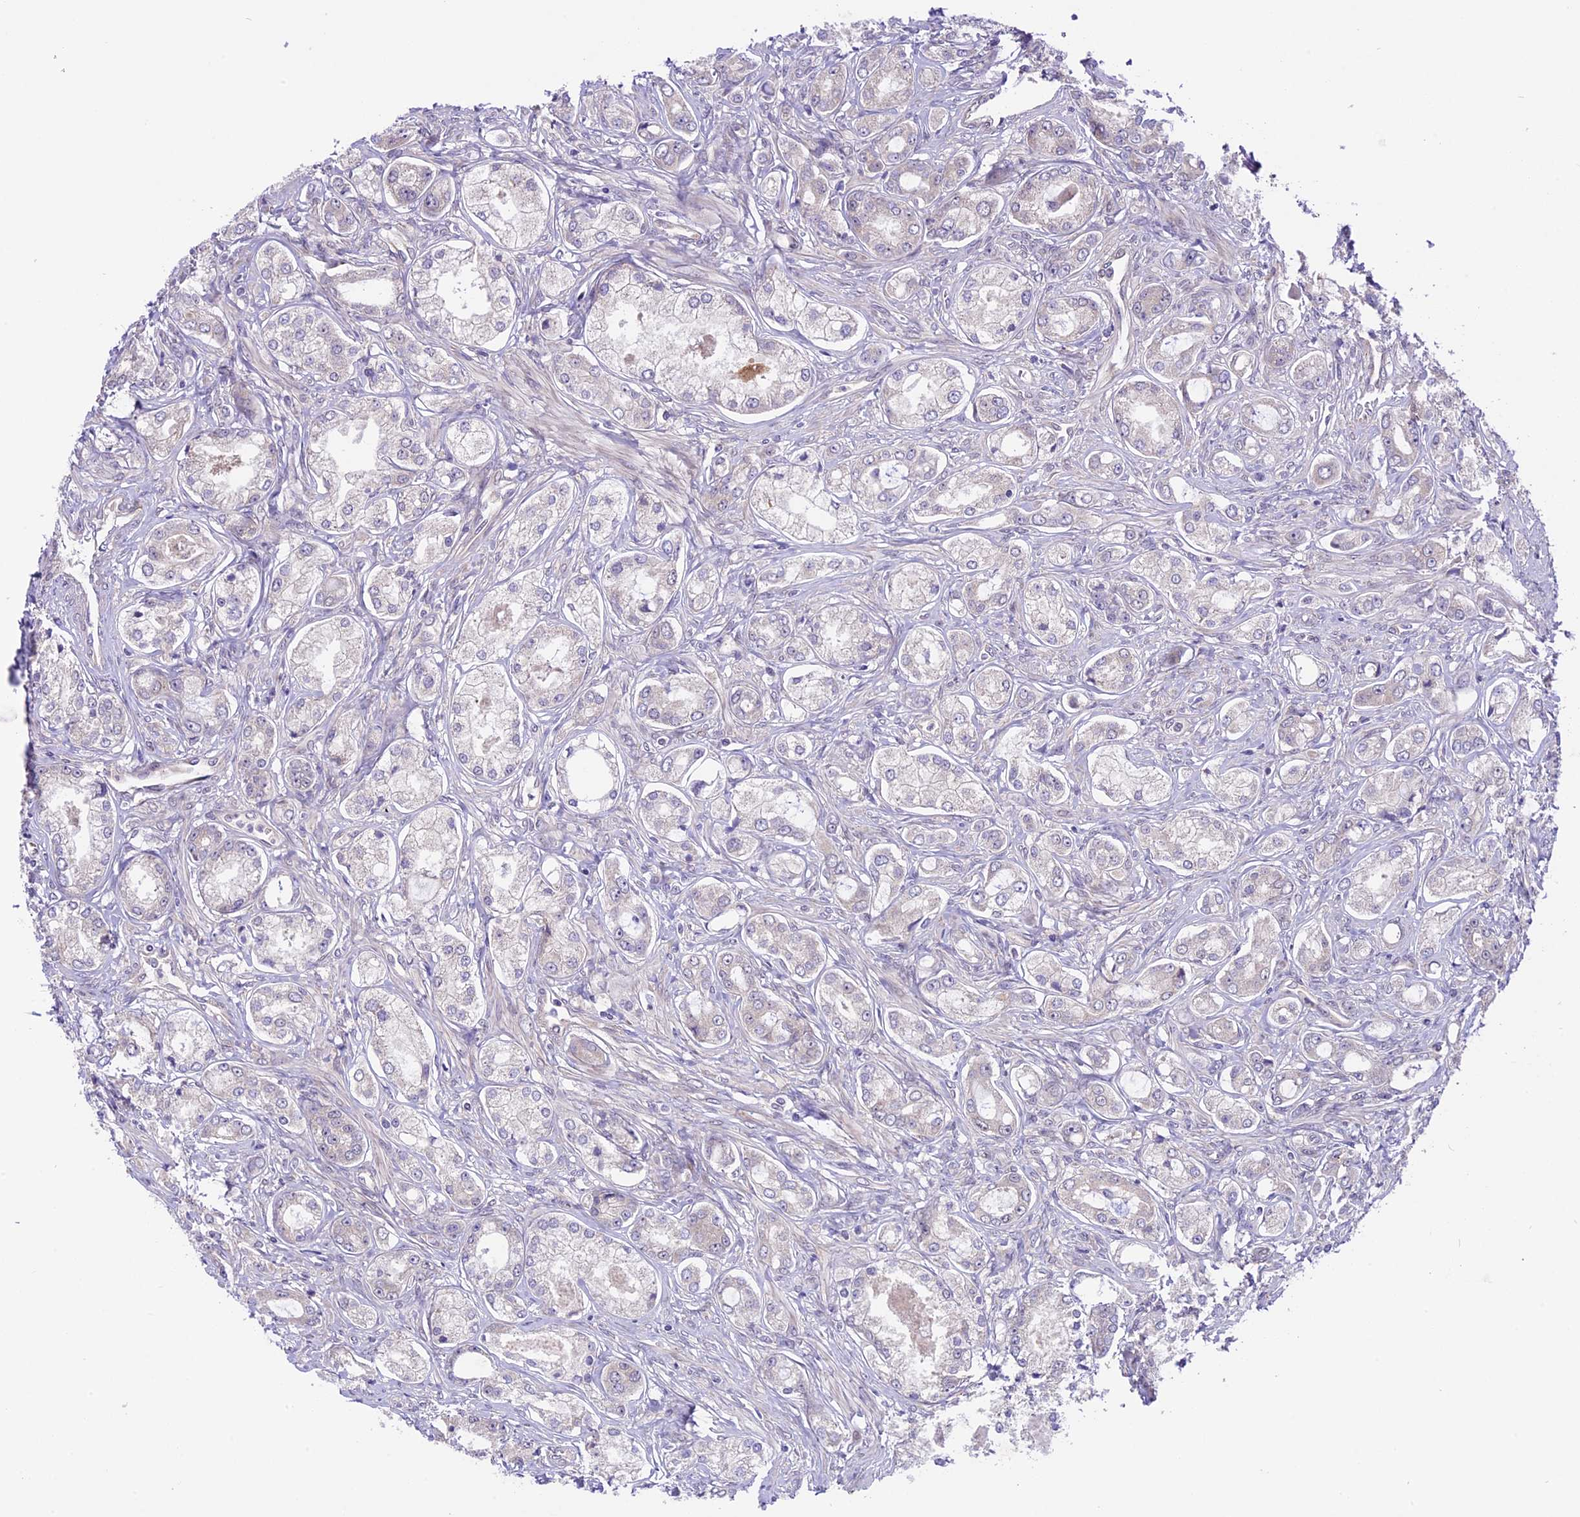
{"staining": {"intensity": "negative", "quantity": "none", "location": "none"}, "tissue": "prostate cancer", "cell_type": "Tumor cells", "image_type": "cancer", "snomed": [{"axis": "morphology", "description": "Adenocarcinoma, Low grade"}, {"axis": "topography", "description": "Prostate"}], "caption": "High power microscopy photomicrograph of an immunohistochemistry micrograph of prostate cancer, revealing no significant staining in tumor cells.", "gene": "SPRED1", "patient": {"sex": "male", "age": 68}}